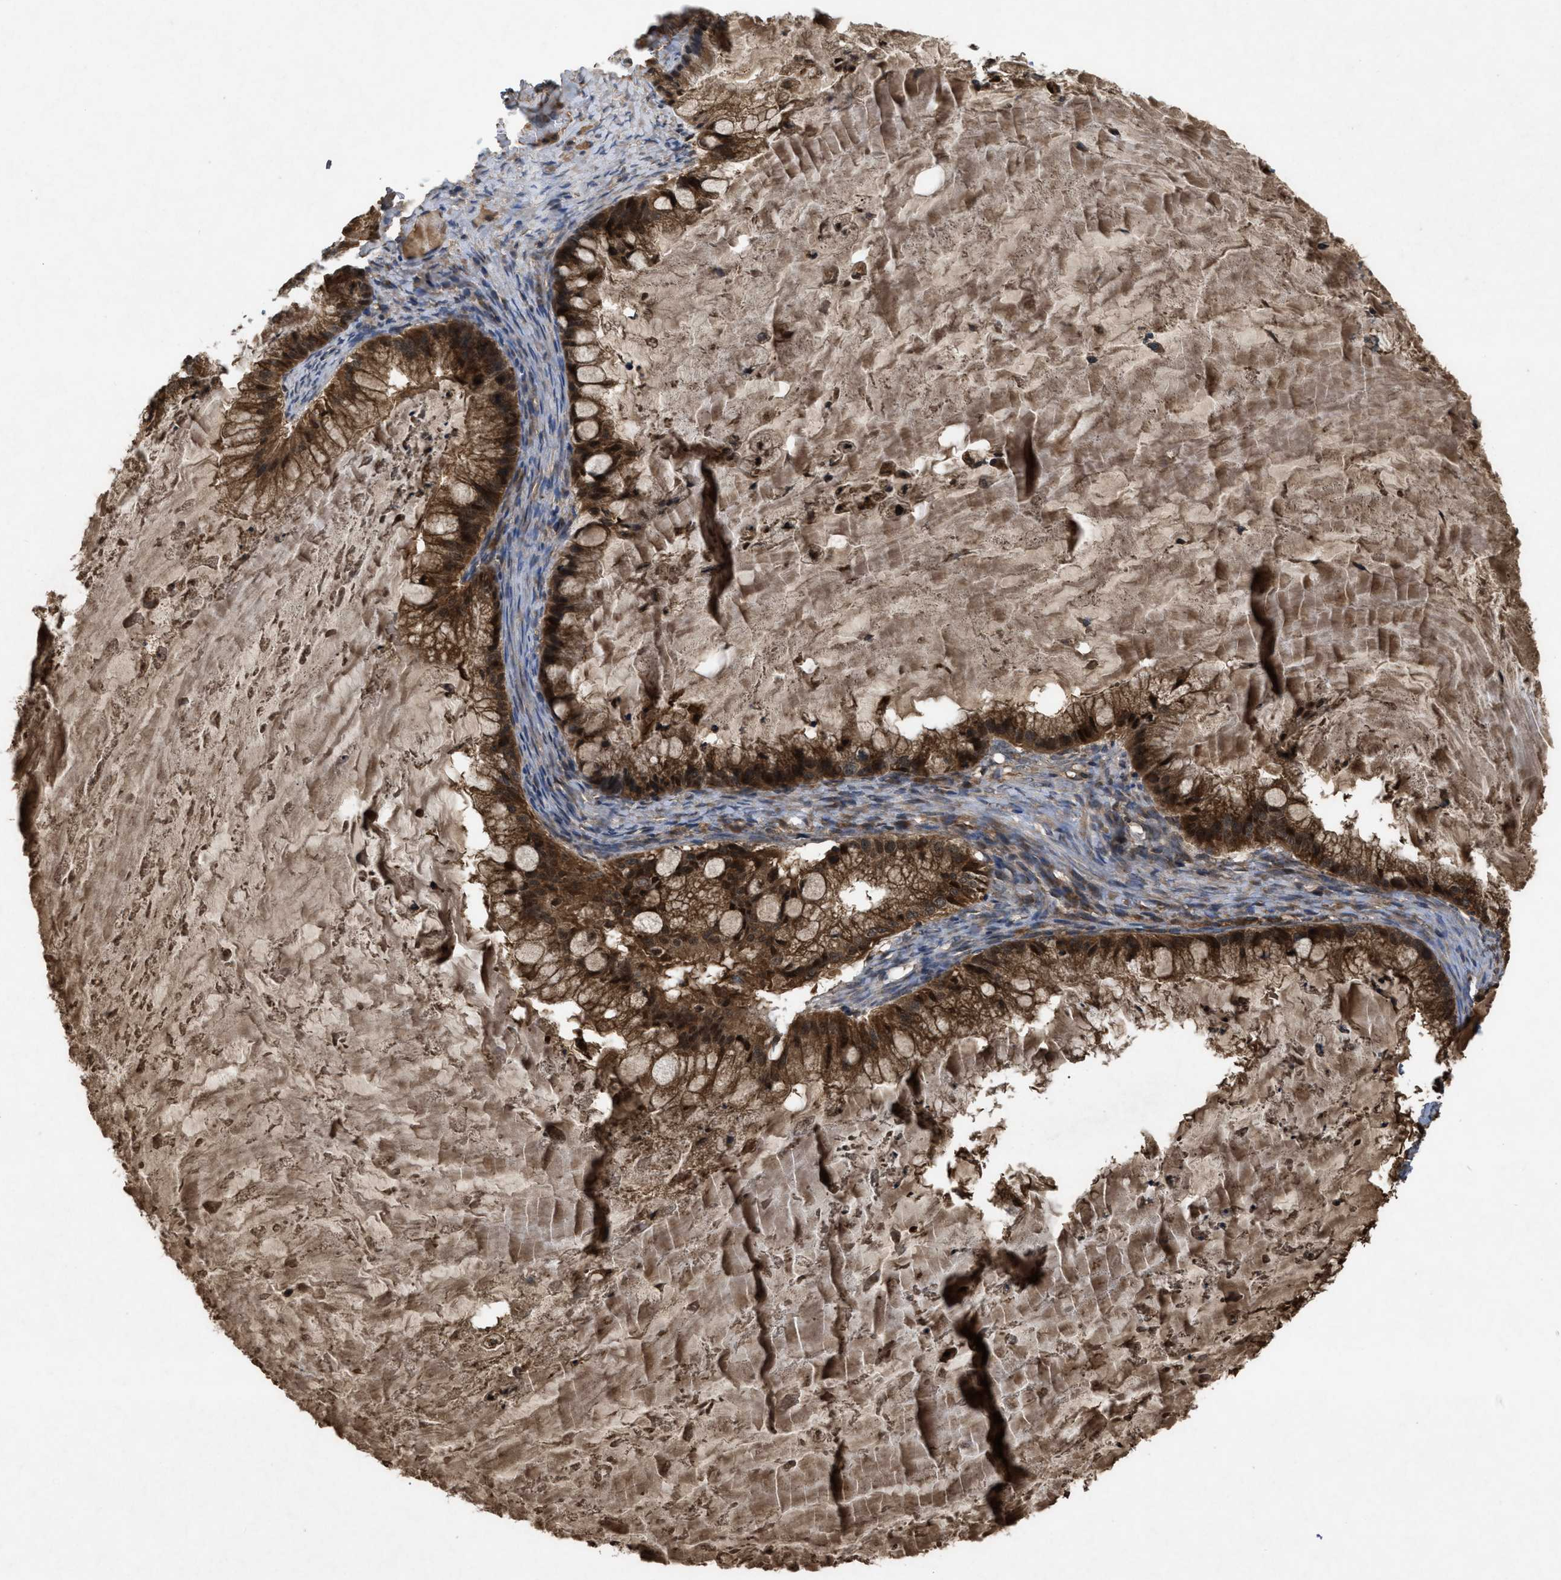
{"staining": {"intensity": "strong", "quantity": ">75%", "location": "cytoplasmic/membranous"}, "tissue": "ovarian cancer", "cell_type": "Tumor cells", "image_type": "cancer", "snomed": [{"axis": "morphology", "description": "Cystadenocarcinoma, mucinous, NOS"}, {"axis": "topography", "description": "Ovary"}], "caption": "Ovarian cancer stained with a protein marker shows strong staining in tumor cells.", "gene": "RAB2A", "patient": {"sex": "female", "age": 57}}